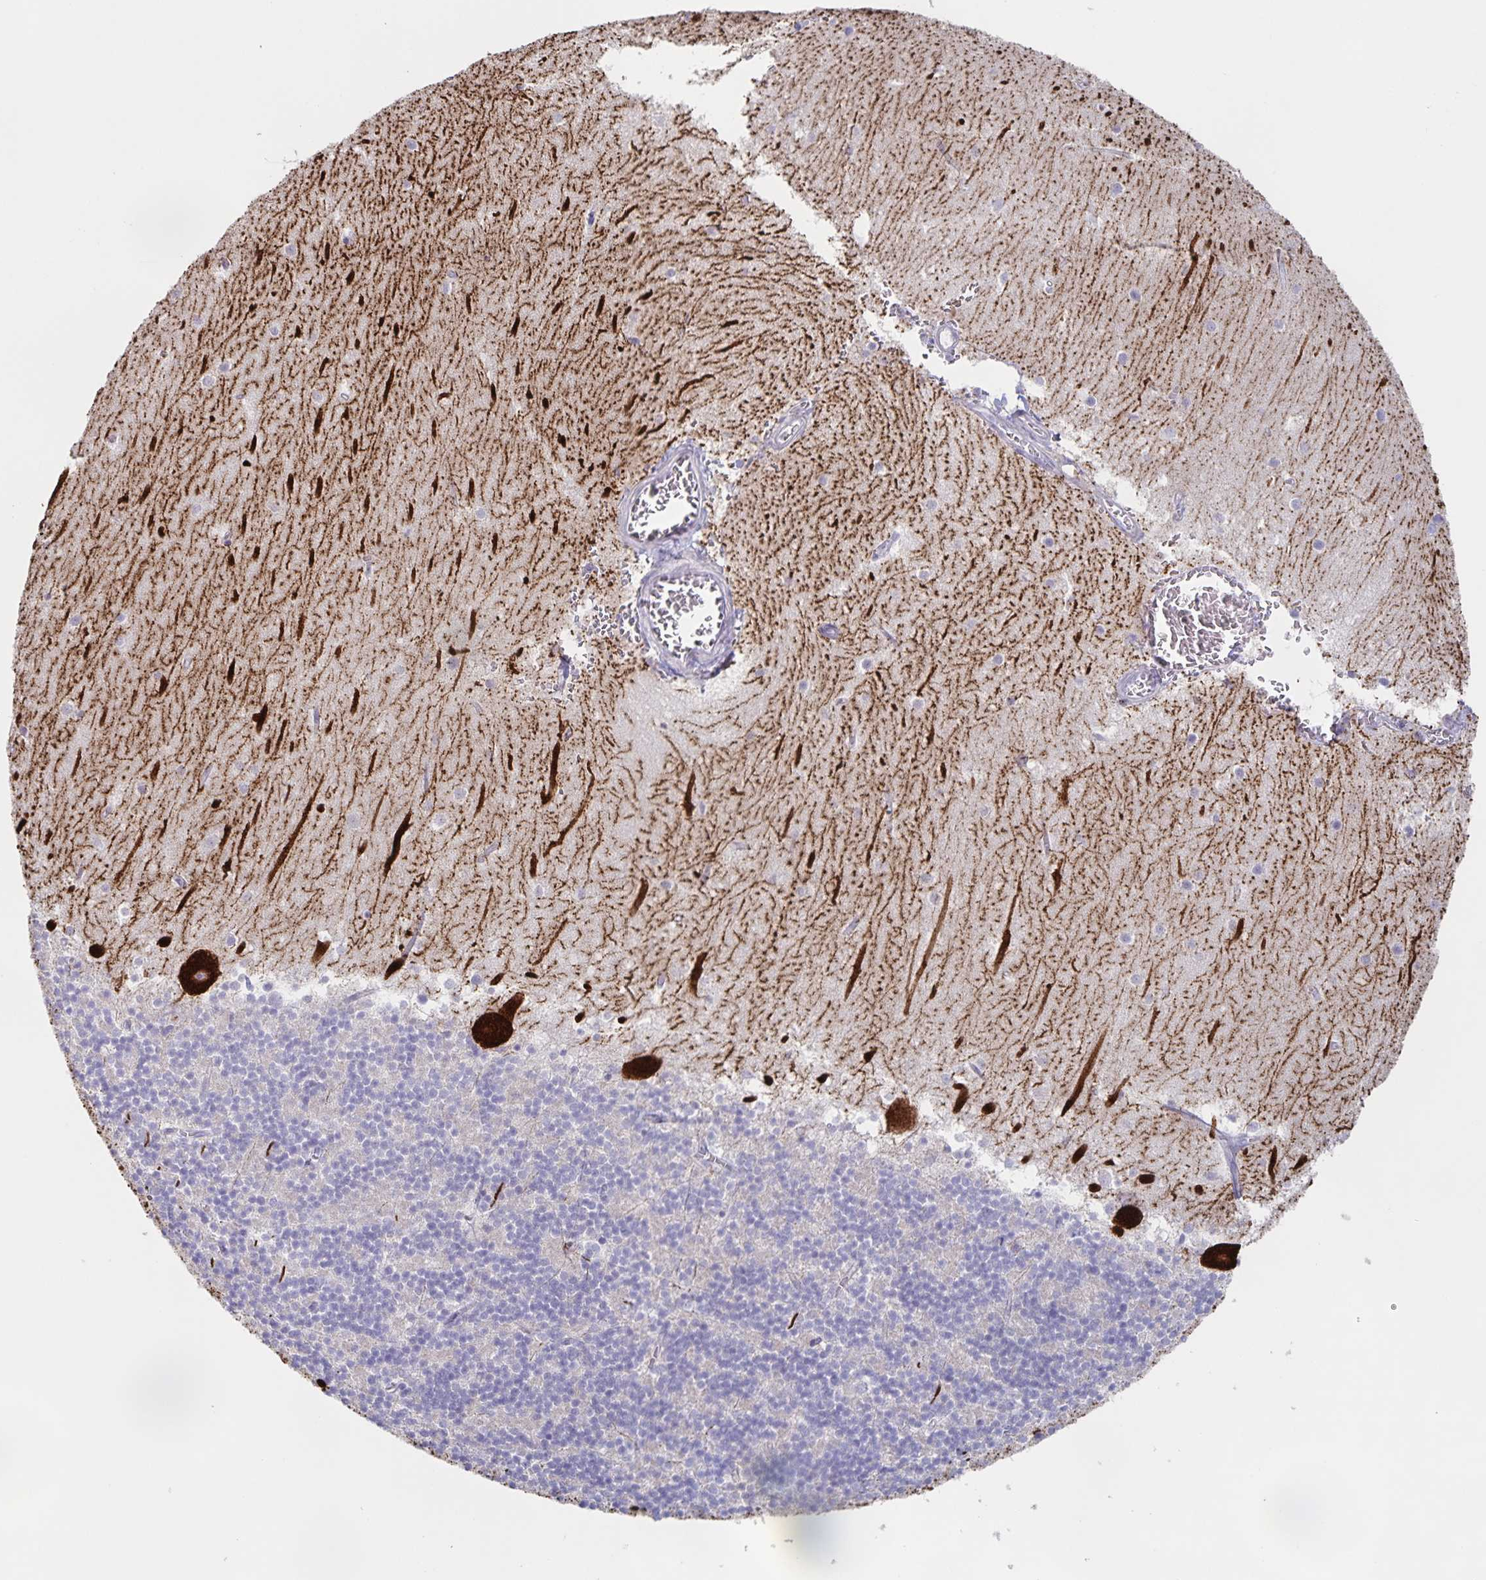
{"staining": {"intensity": "negative", "quantity": "none", "location": "none"}, "tissue": "cerebellum", "cell_type": "Cells in granular layer", "image_type": "normal", "snomed": [{"axis": "morphology", "description": "Normal tissue, NOS"}, {"axis": "topography", "description": "Cerebellum"}], "caption": "There is no significant staining in cells in granular layer of cerebellum. Nuclei are stained in blue.", "gene": "CENPH", "patient": {"sex": "male", "age": 54}}